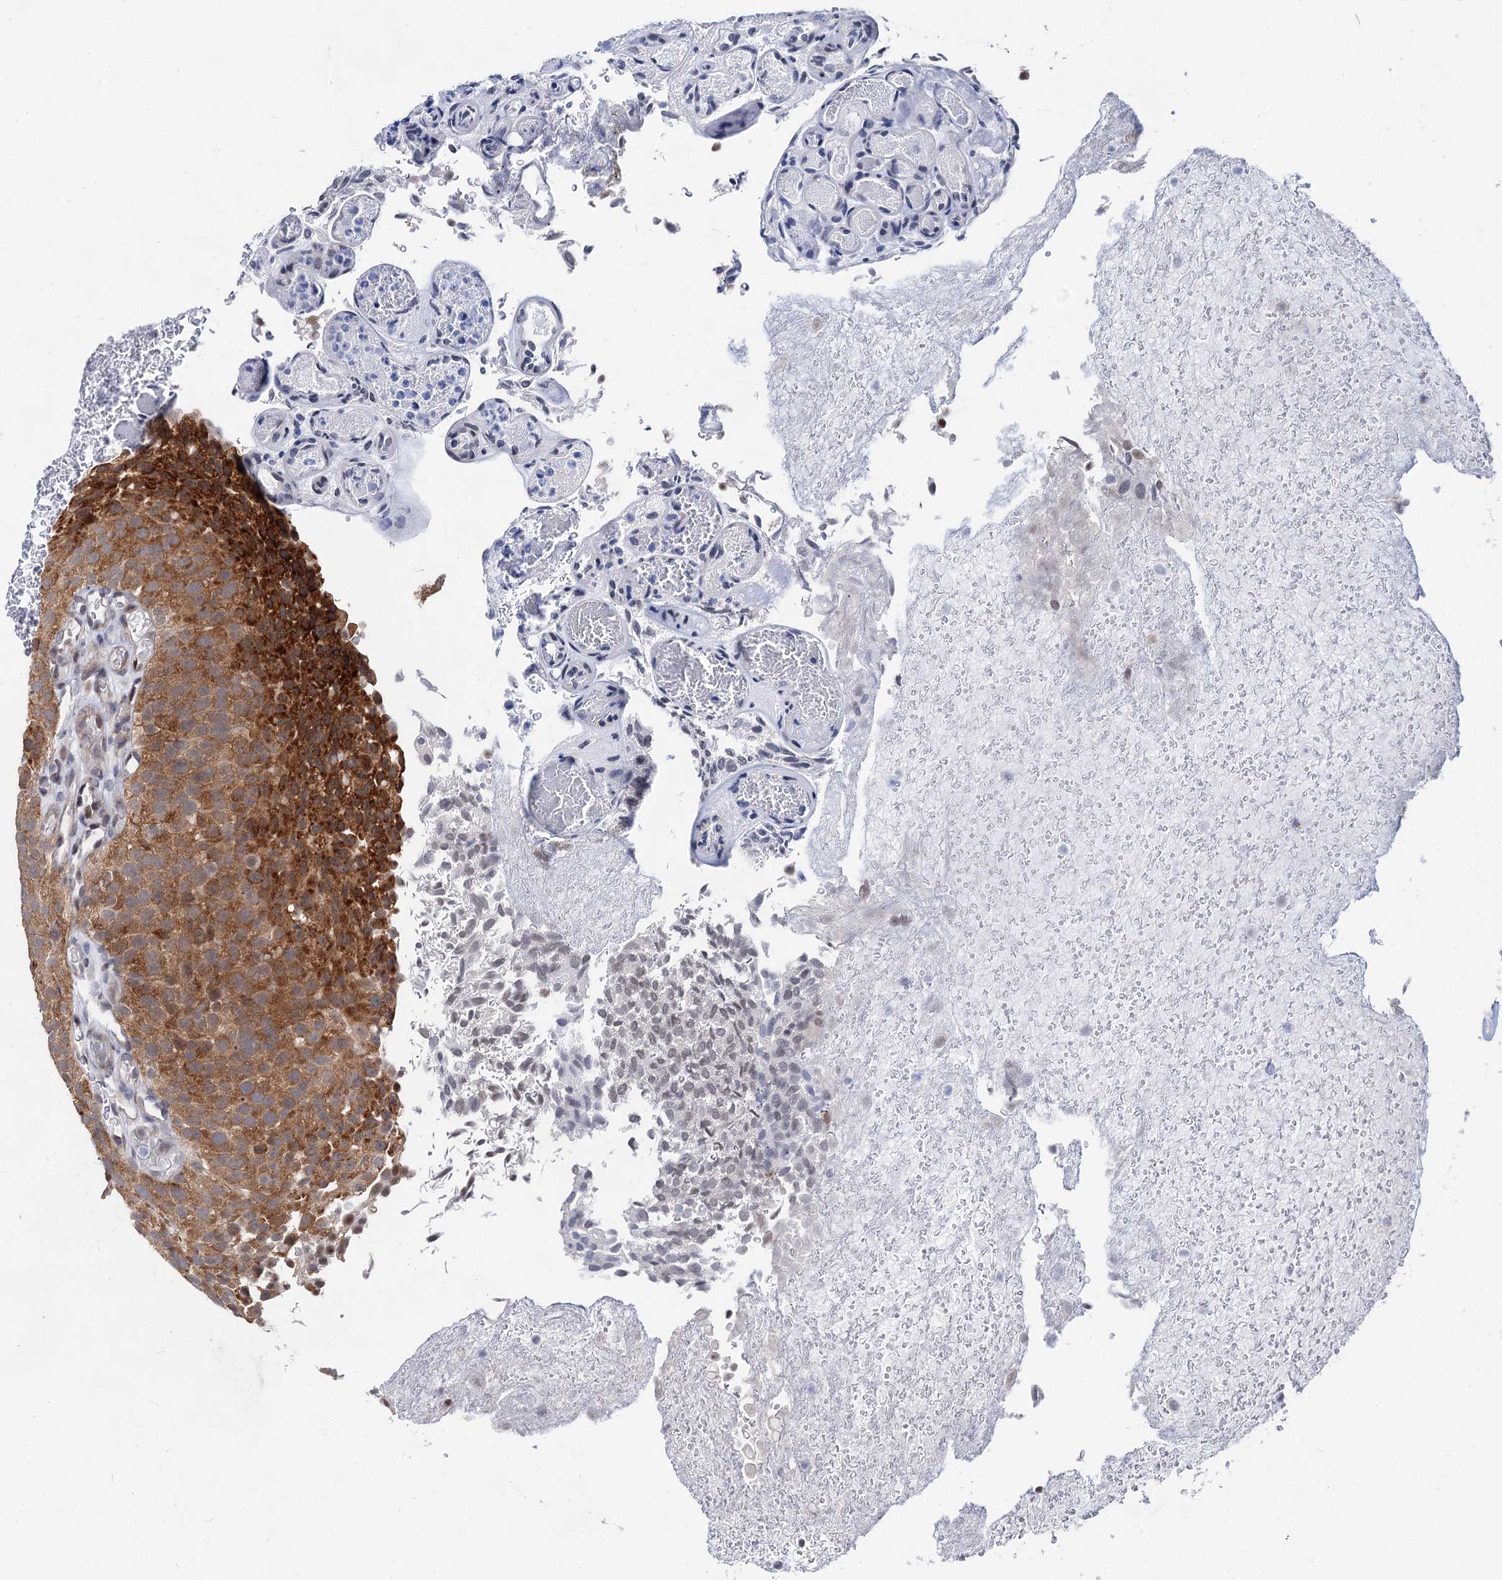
{"staining": {"intensity": "moderate", "quantity": "25%-75%", "location": "cytoplasmic/membranous,nuclear"}, "tissue": "urothelial cancer", "cell_type": "Tumor cells", "image_type": "cancer", "snomed": [{"axis": "morphology", "description": "Urothelial carcinoma, Low grade"}, {"axis": "topography", "description": "Urinary bladder"}], "caption": "Urothelial cancer stained with a brown dye demonstrates moderate cytoplasmic/membranous and nuclear positive expression in about 25%-75% of tumor cells.", "gene": "CAPRIN2", "patient": {"sex": "male", "age": 78}}